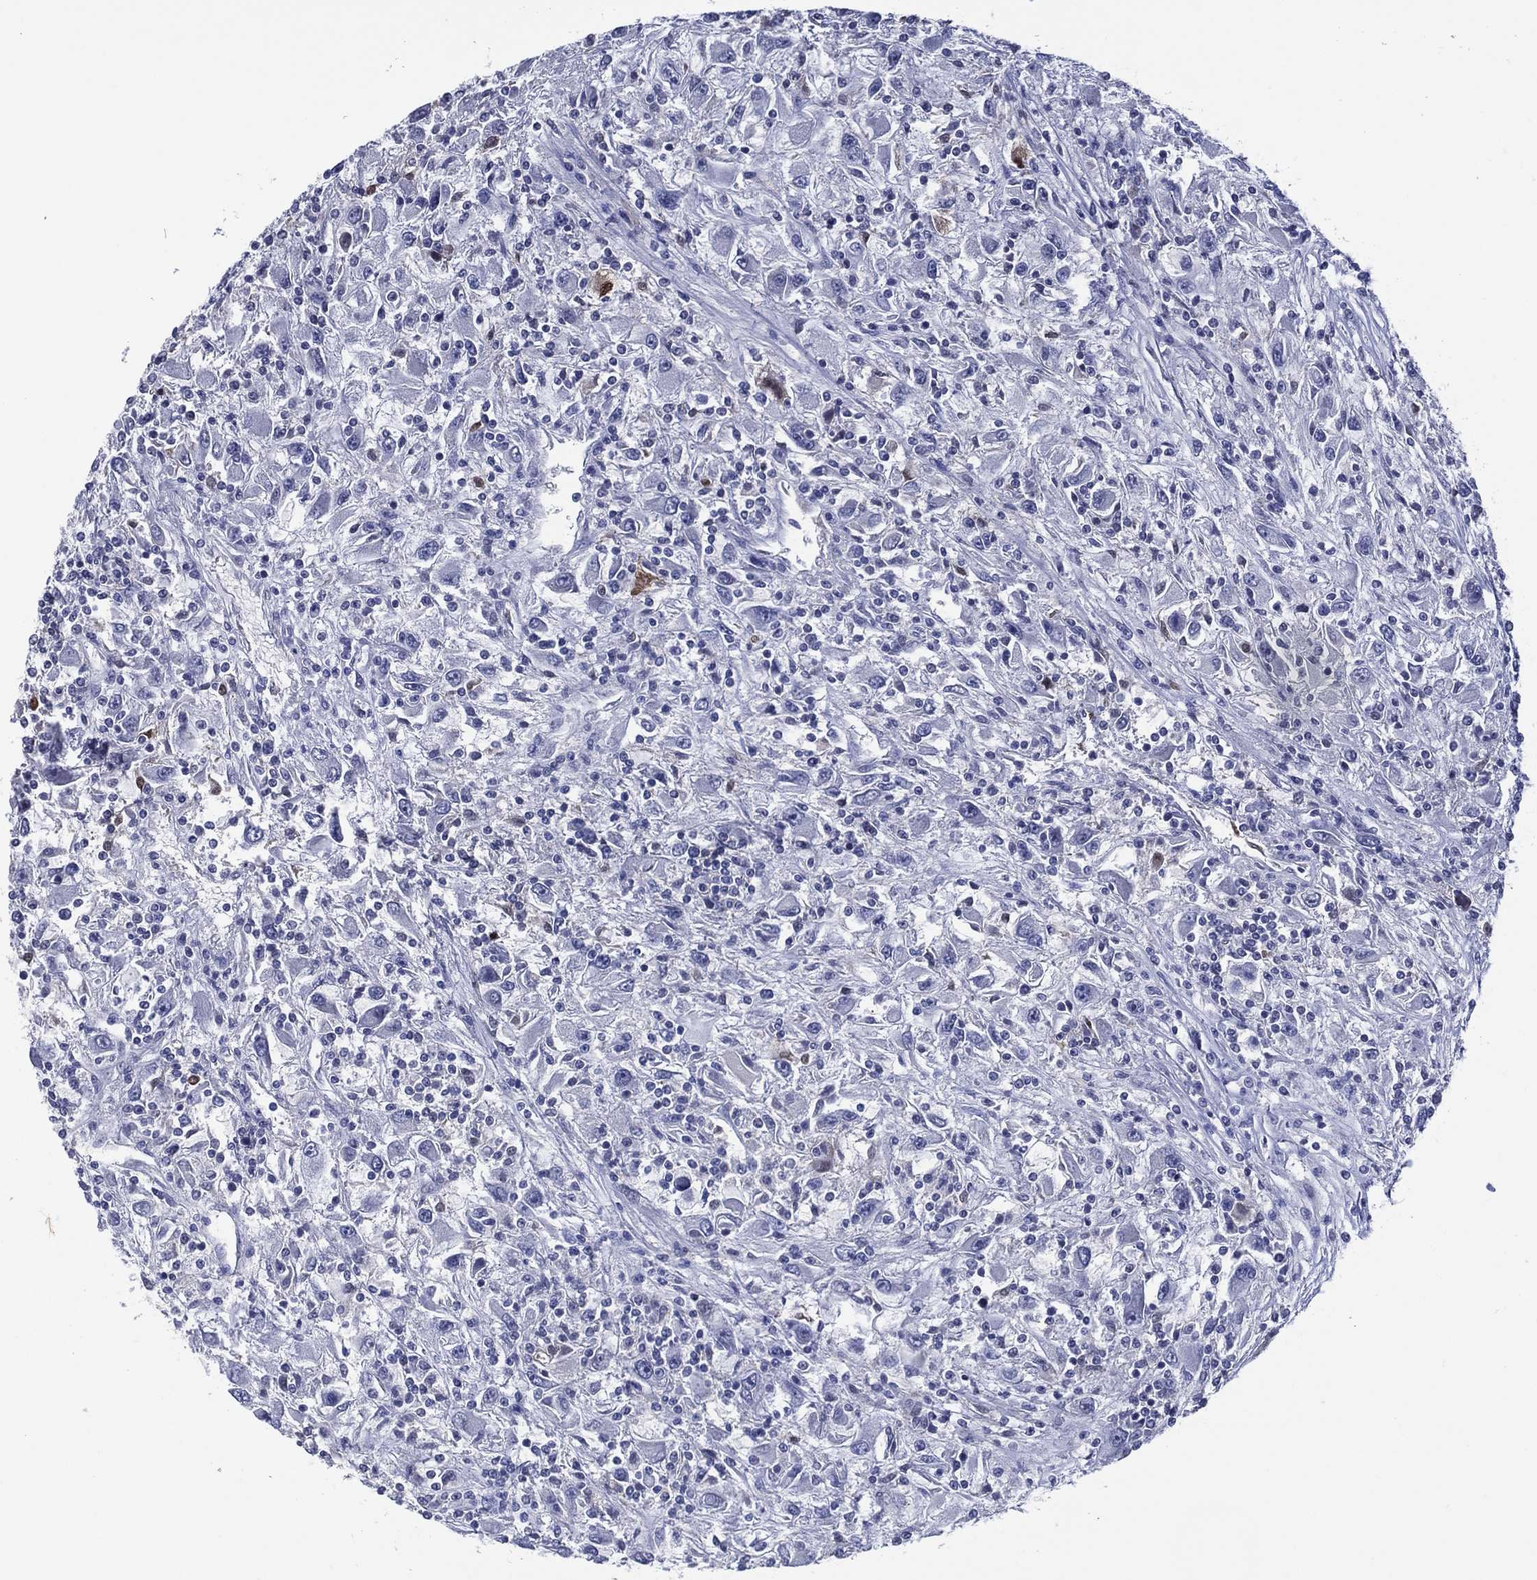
{"staining": {"intensity": "negative", "quantity": "none", "location": "none"}, "tissue": "renal cancer", "cell_type": "Tumor cells", "image_type": "cancer", "snomed": [{"axis": "morphology", "description": "Adenocarcinoma, NOS"}, {"axis": "topography", "description": "Kidney"}], "caption": "There is no significant staining in tumor cells of adenocarcinoma (renal).", "gene": "TRIM31", "patient": {"sex": "female", "age": 67}}